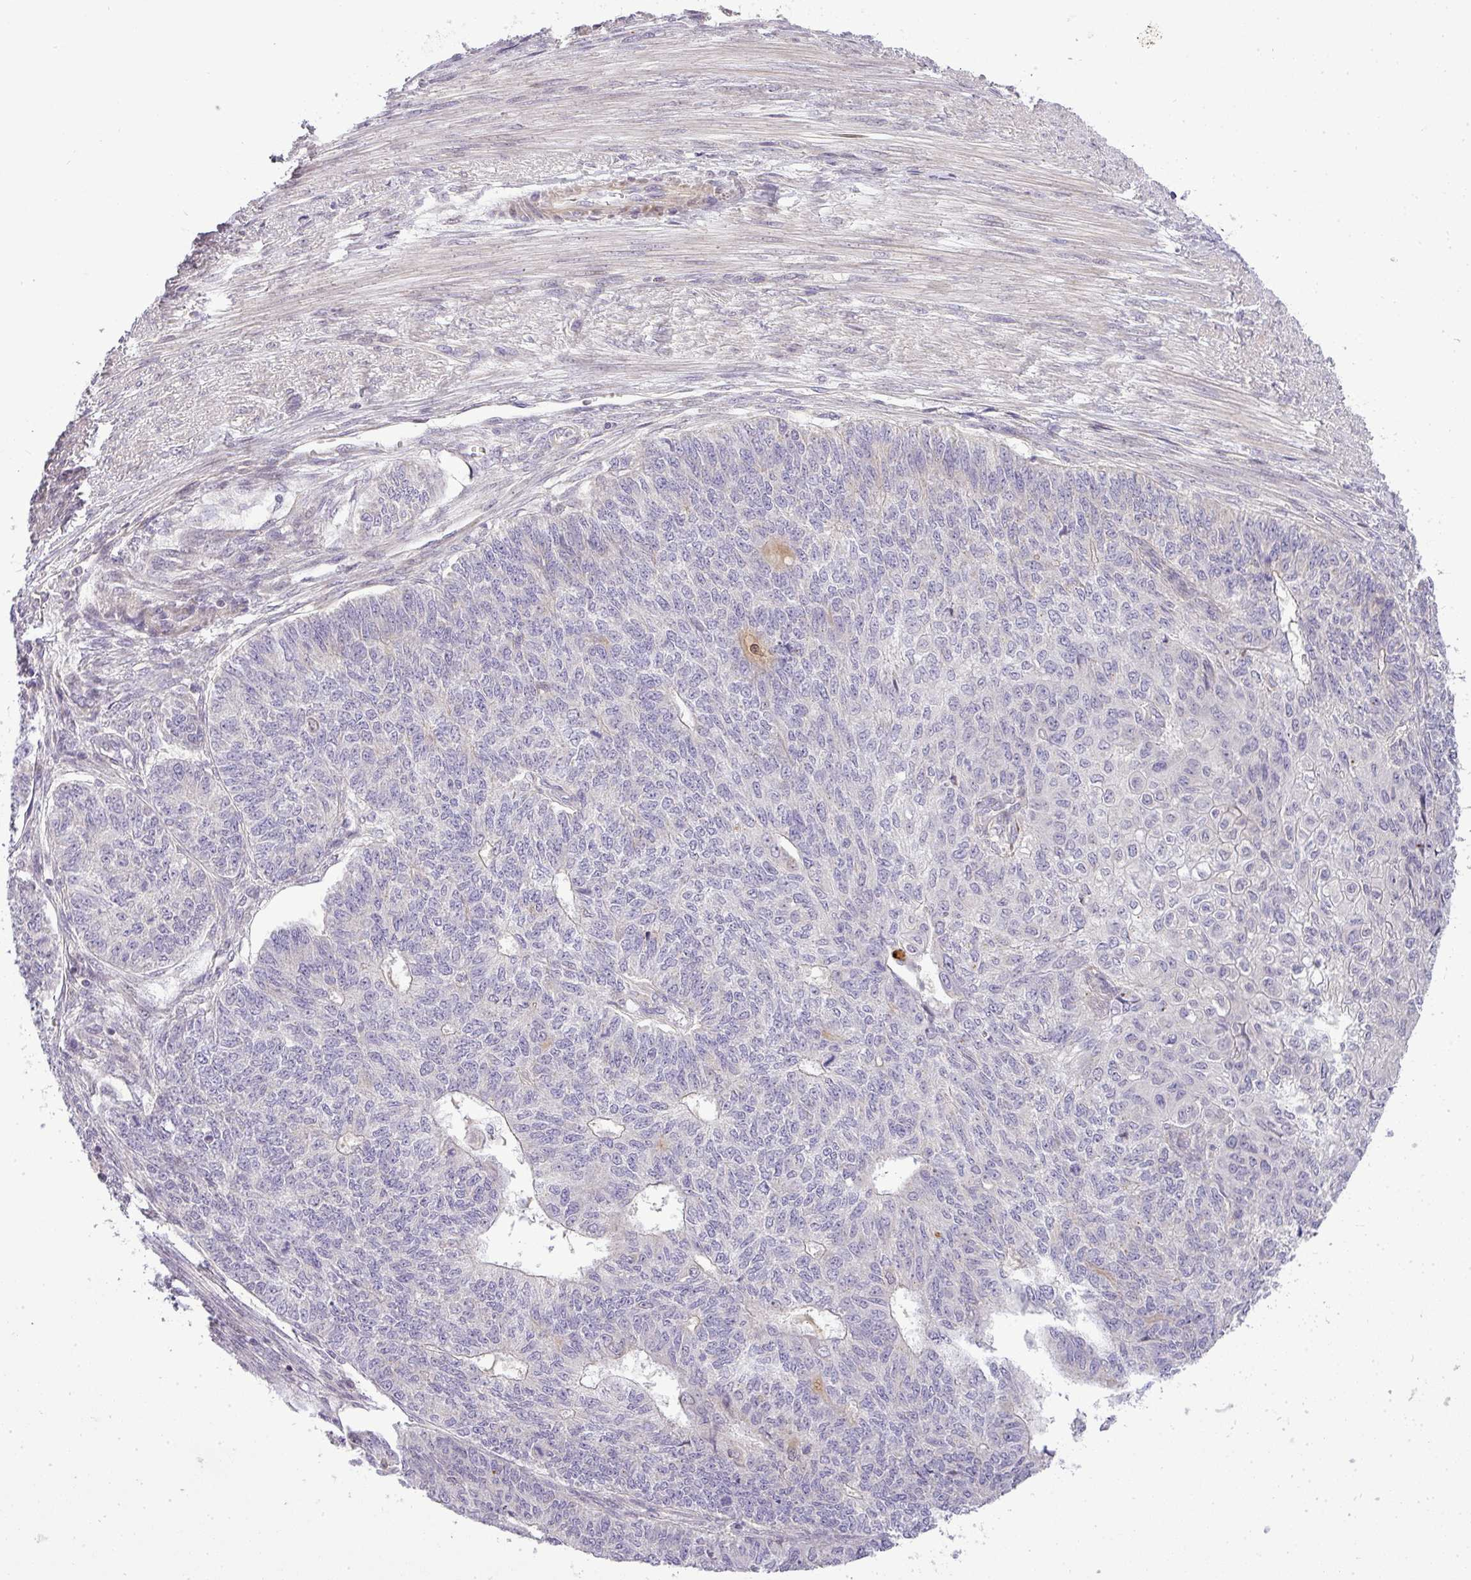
{"staining": {"intensity": "negative", "quantity": "none", "location": "none"}, "tissue": "endometrial cancer", "cell_type": "Tumor cells", "image_type": "cancer", "snomed": [{"axis": "morphology", "description": "Adenocarcinoma, NOS"}, {"axis": "topography", "description": "Endometrium"}], "caption": "This is an immunohistochemistry (IHC) image of human endometrial cancer (adenocarcinoma). There is no positivity in tumor cells.", "gene": "ZDHHC1", "patient": {"sex": "female", "age": 32}}